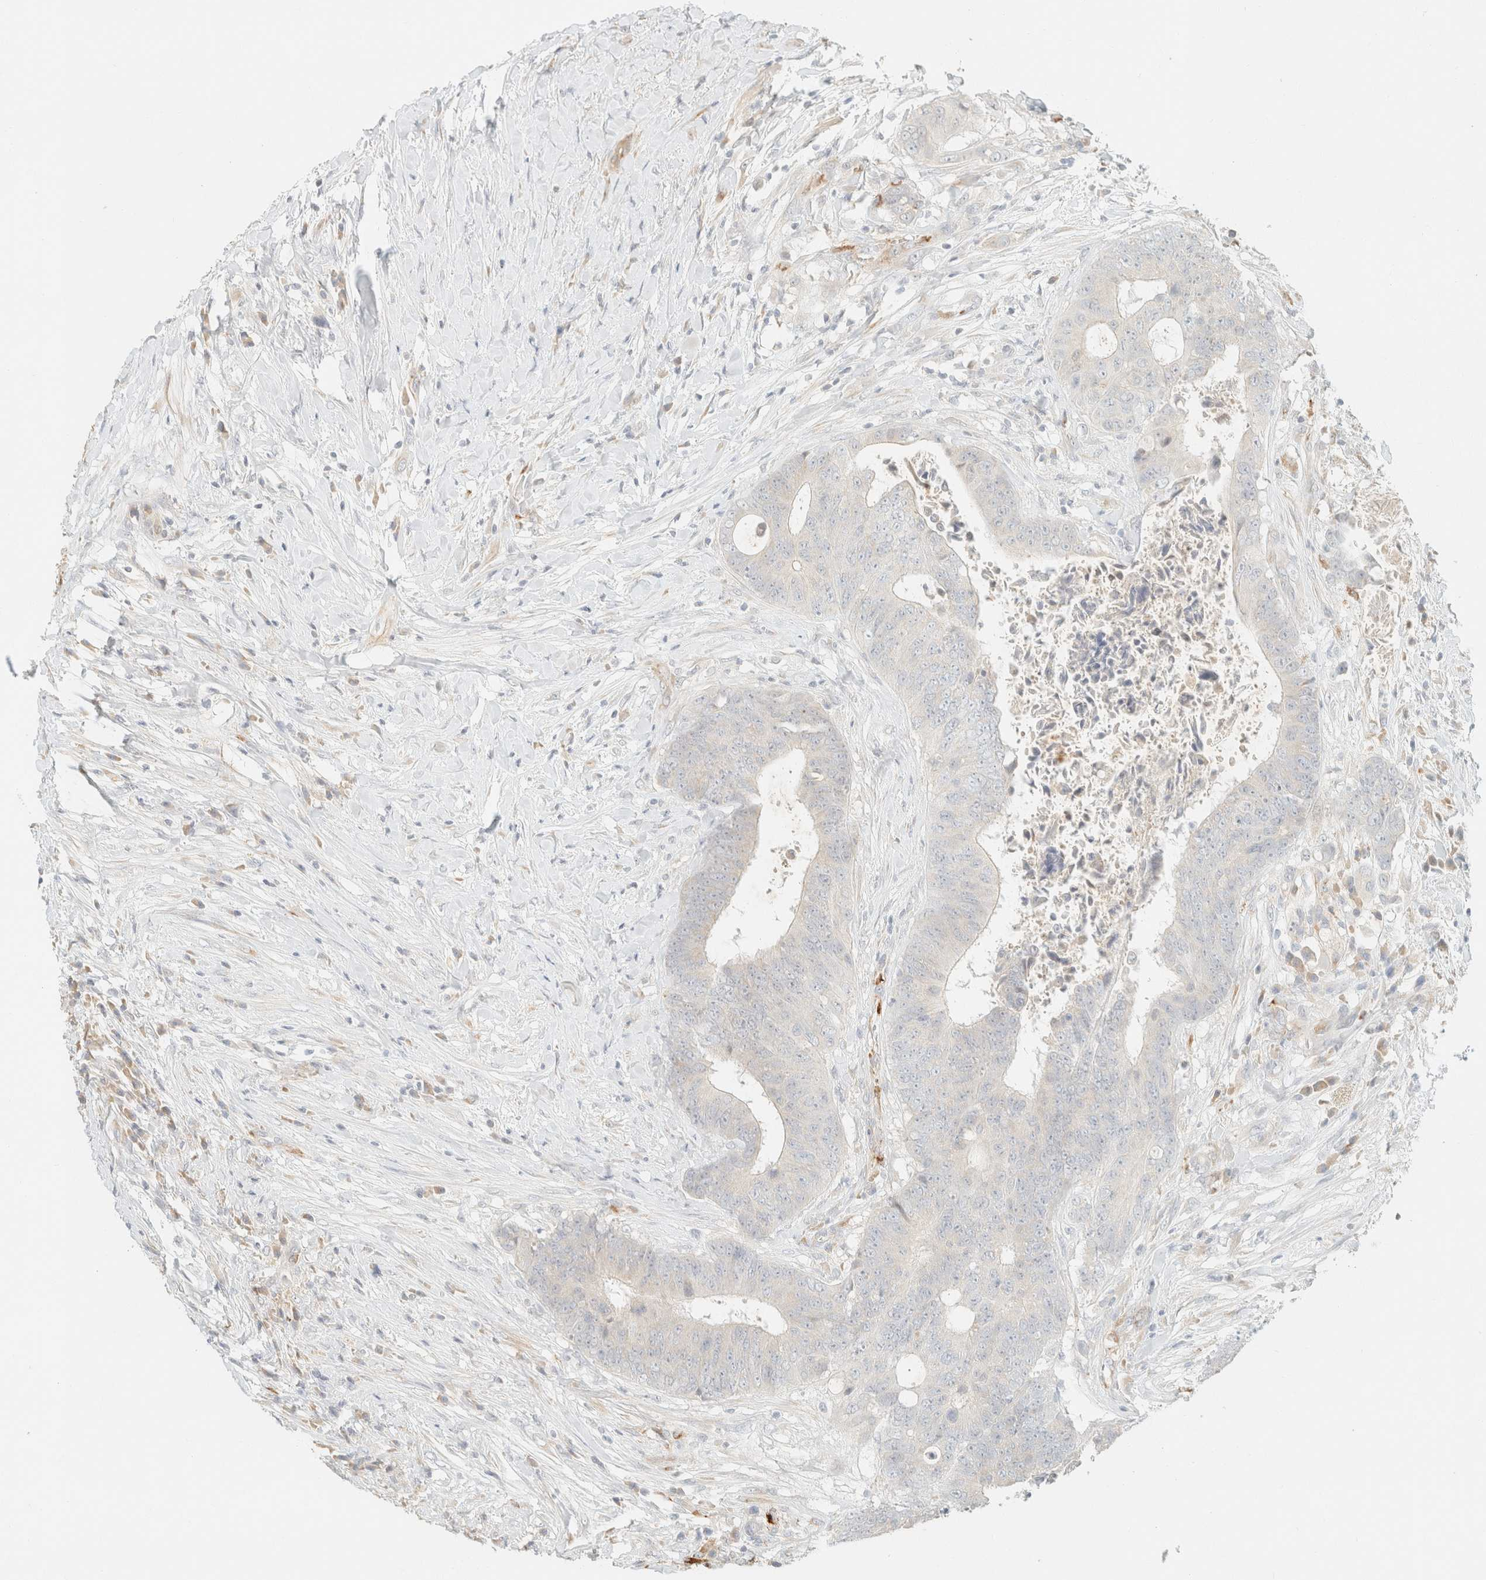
{"staining": {"intensity": "negative", "quantity": "none", "location": "none"}, "tissue": "colorectal cancer", "cell_type": "Tumor cells", "image_type": "cancer", "snomed": [{"axis": "morphology", "description": "Adenocarcinoma, NOS"}, {"axis": "topography", "description": "Rectum"}], "caption": "Tumor cells are negative for protein expression in human adenocarcinoma (colorectal).", "gene": "SPARCL1", "patient": {"sex": "male", "age": 72}}